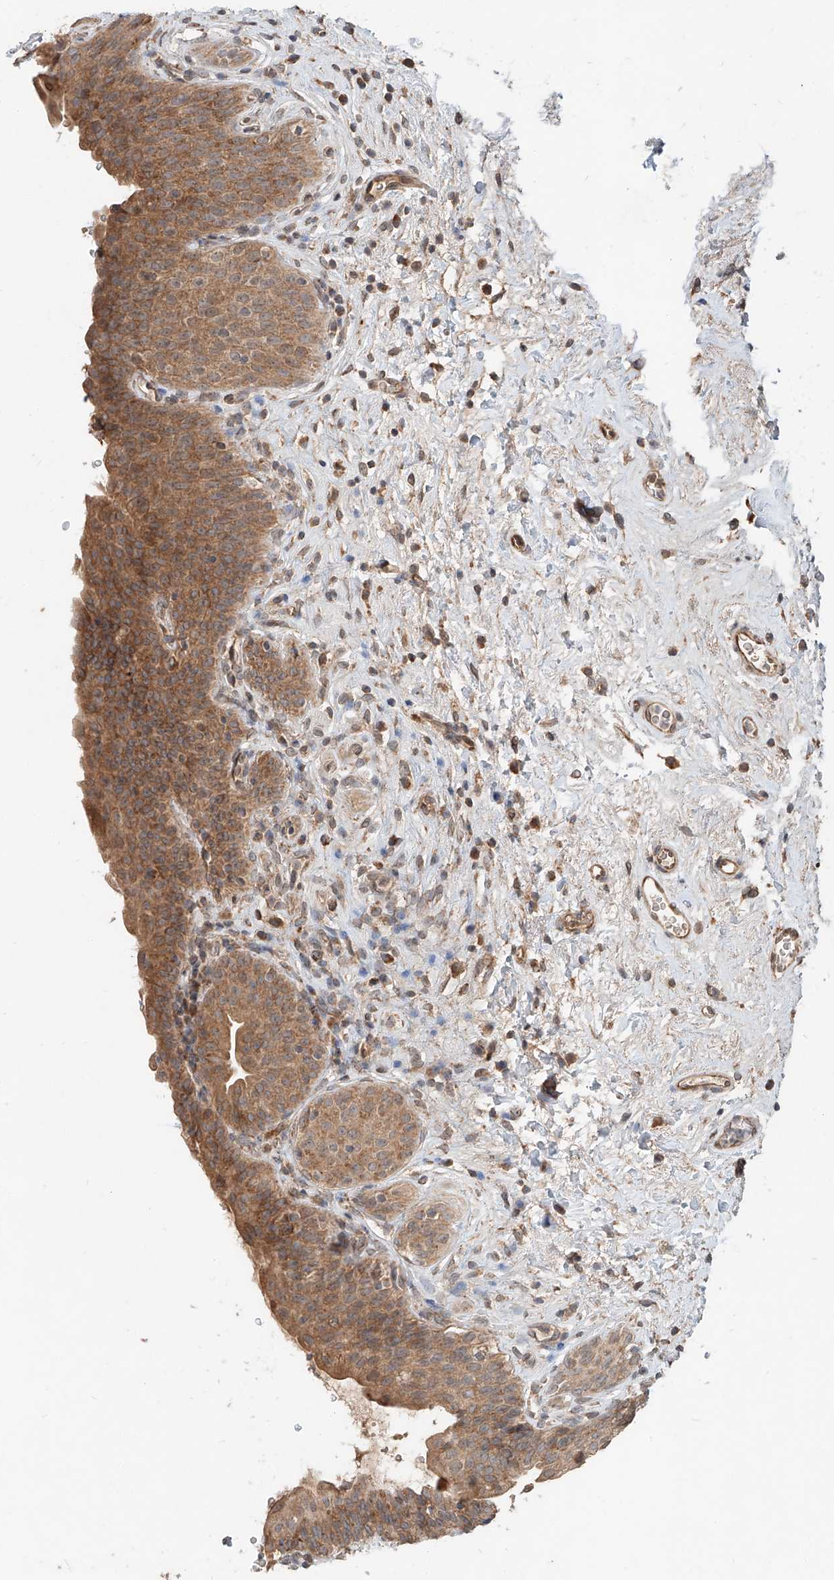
{"staining": {"intensity": "moderate", "quantity": ">75%", "location": "cytoplasmic/membranous"}, "tissue": "urinary bladder", "cell_type": "Urothelial cells", "image_type": "normal", "snomed": [{"axis": "morphology", "description": "Normal tissue, NOS"}, {"axis": "topography", "description": "Urinary bladder"}], "caption": "Immunohistochemistry (DAB) staining of normal human urinary bladder shows moderate cytoplasmic/membranous protein positivity in about >75% of urothelial cells. The staining was performed using DAB to visualize the protein expression in brown, while the nuclei were stained in blue with hematoxylin (Magnification: 20x).", "gene": "STX19", "patient": {"sex": "male", "age": 83}}